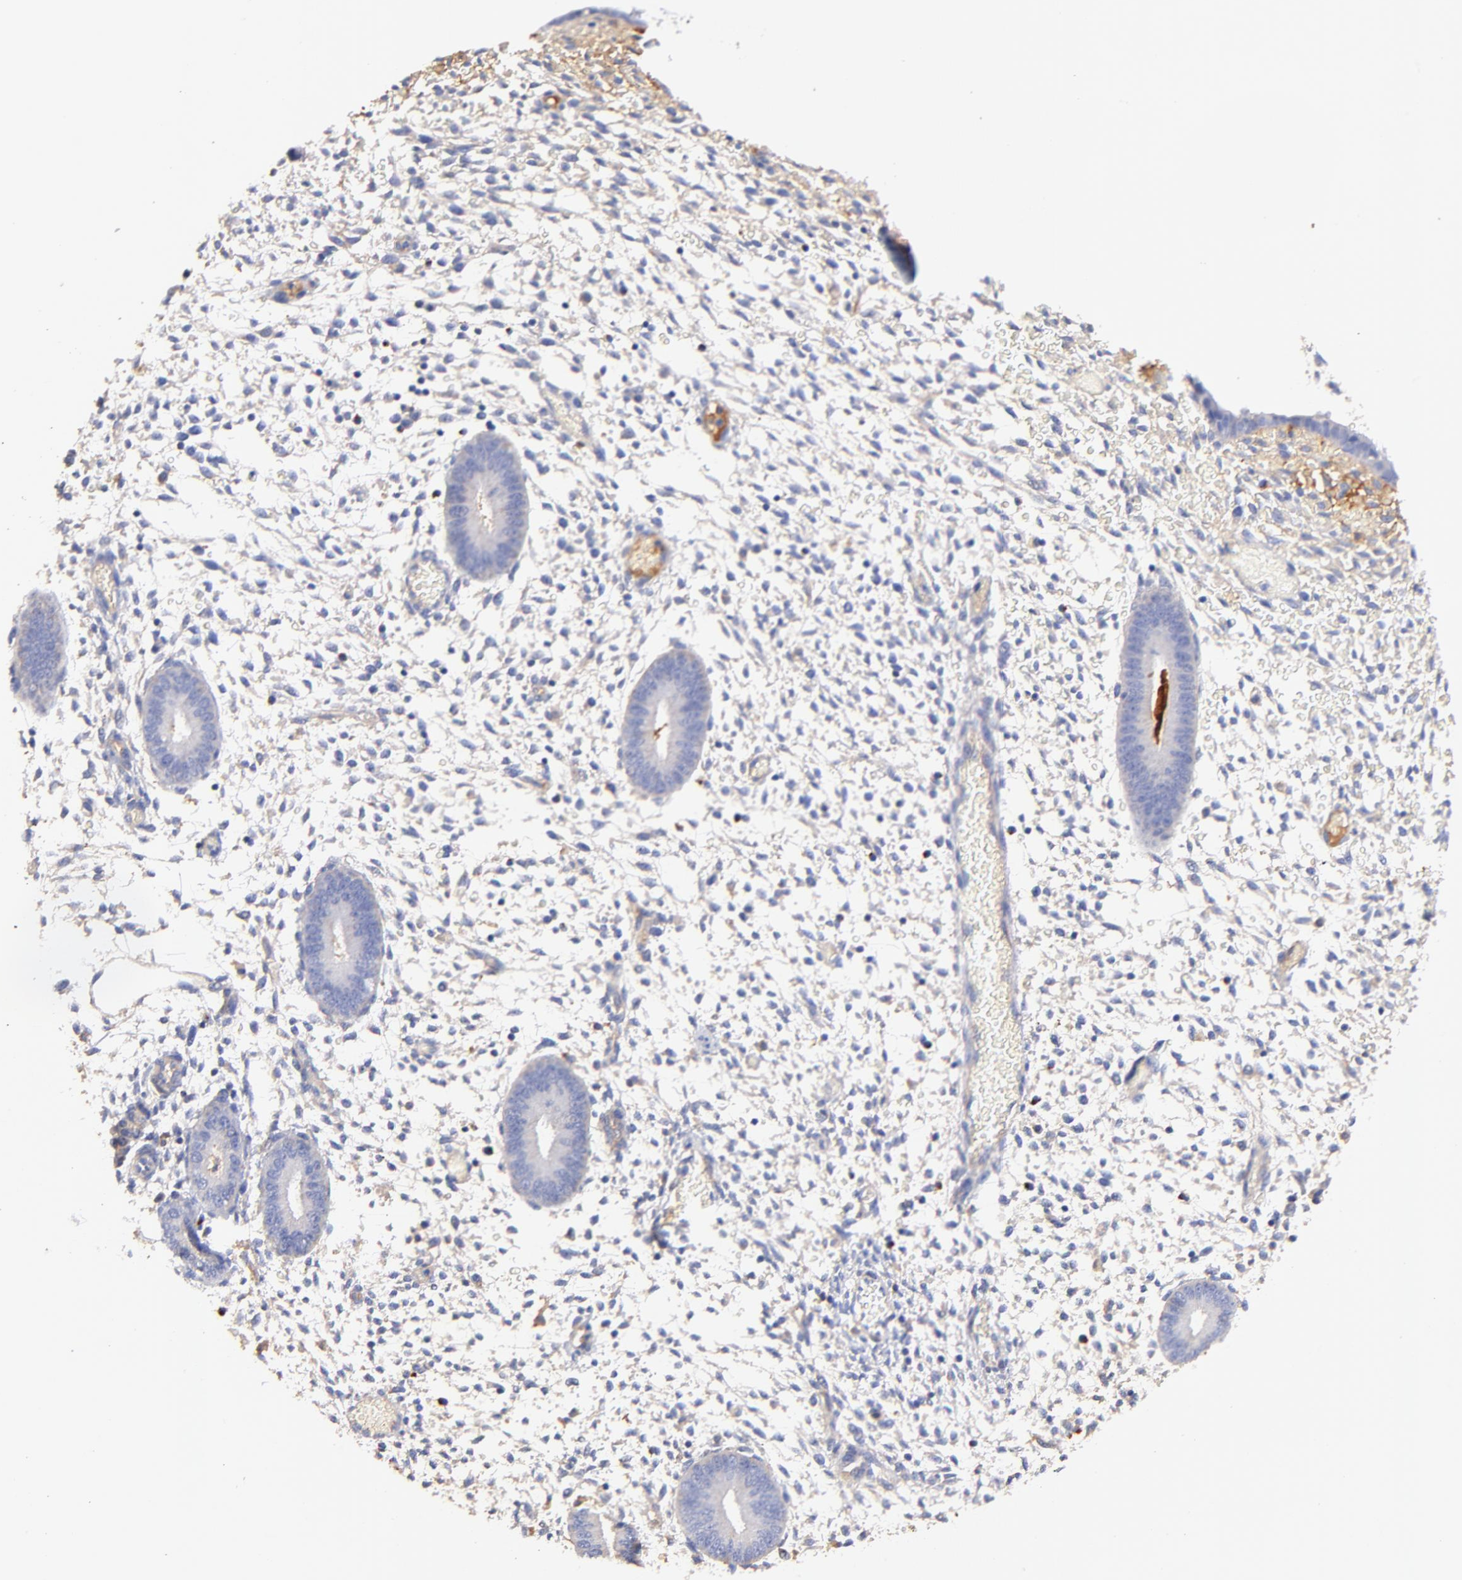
{"staining": {"intensity": "negative", "quantity": "none", "location": "none"}, "tissue": "endometrium", "cell_type": "Cells in endometrial stroma", "image_type": "normal", "snomed": [{"axis": "morphology", "description": "Normal tissue, NOS"}, {"axis": "topography", "description": "Endometrium"}], "caption": "Immunohistochemistry (IHC) of normal endometrium demonstrates no positivity in cells in endometrial stroma. (Brightfield microscopy of DAB (3,3'-diaminobenzidine) IHC at high magnification).", "gene": "IGLV7", "patient": {"sex": "female", "age": 42}}